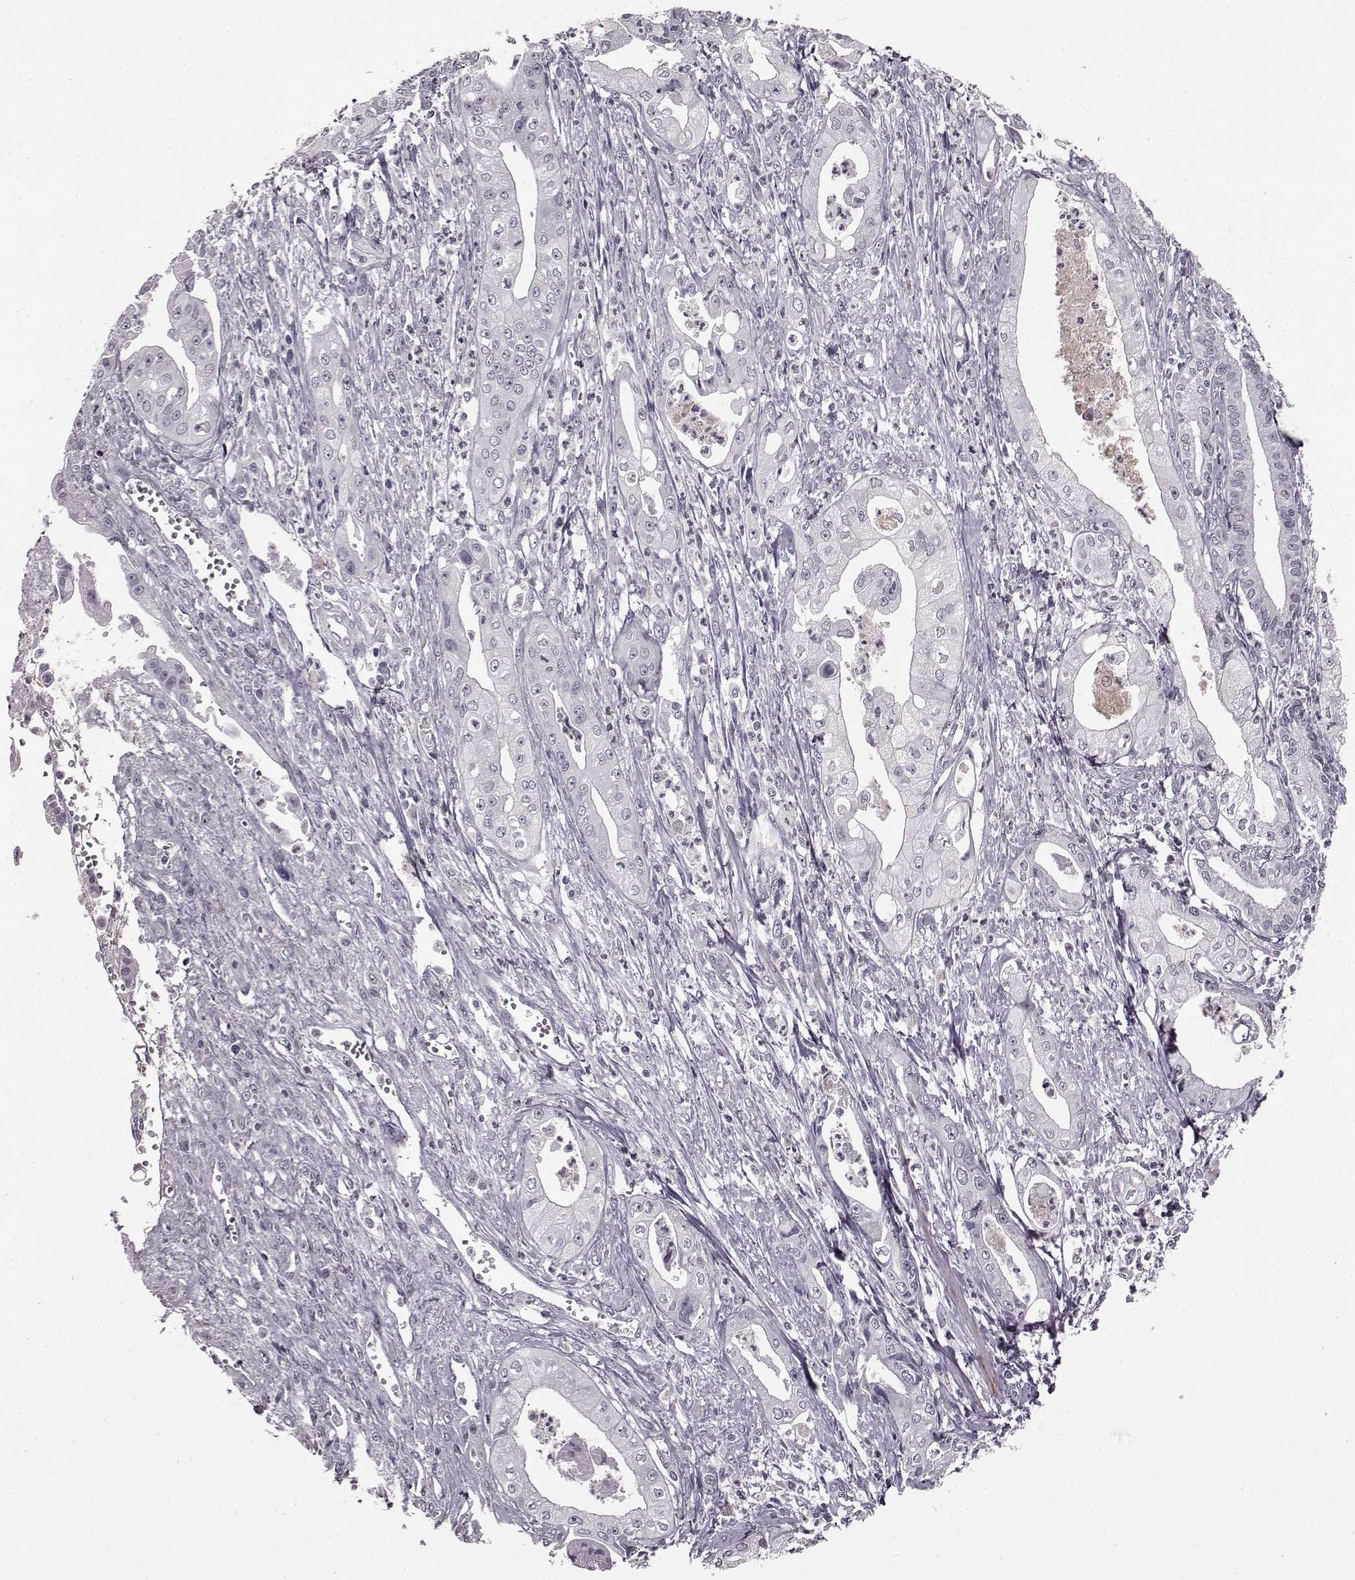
{"staining": {"intensity": "negative", "quantity": "none", "location": "none"}, "tissue": "pancreatic cancer", "cell_type": "Tumor cells", "image_type": "cancer", "snomed": [{"axis": "morphology", "description": "Adenocarcinoma, NOS"}, {"axis": "topography", "description": "Pancreas"}], "caption": "A high-resolution histopathology image shows IHC staining of adenocarcinoma (pancreatic), which shows no significant expression in tumor cells.", "gene": "CNGA3", "patient": {"sex": "female", "age": 65}}